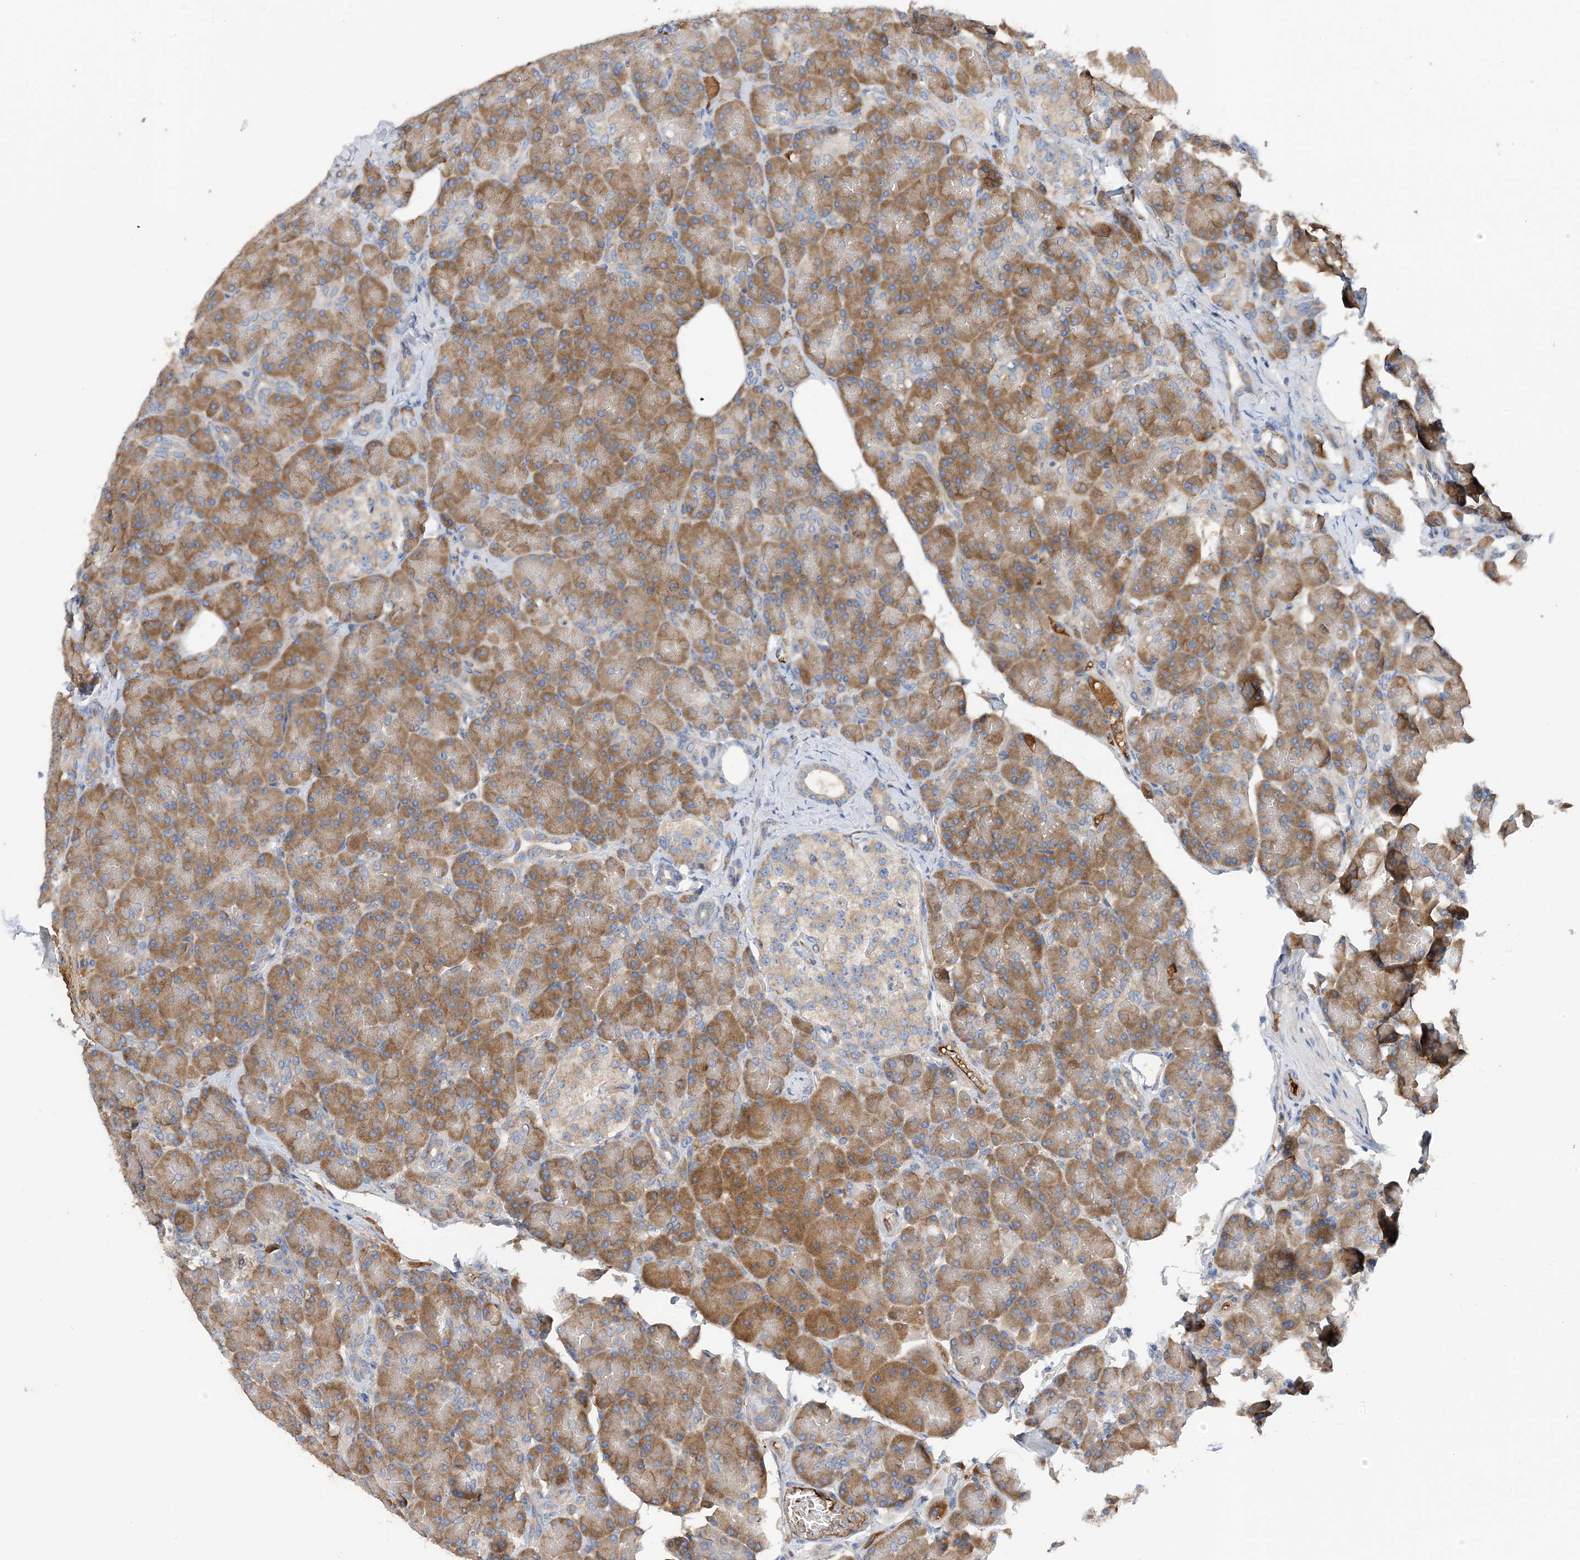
{"staining": {"intensity": "moderate", "quantity": ">75%", "location": "cytoplasmic/membranous"}, "tissue": "pancreas", "cell_type": "Exocrine glandular cells", "image_type": "normal", "snomed": [{"axis": "morphology", "description": "Normal tissue, NOS"}, {"axis": "topography", "description": "Pancreas"}], "caption": "Protein expression analysis of benign pancreas demonstrates moderate cytoplasmic/membranous positivity in approximately >75% of exocrine glandular cells.", "gene": "SLC5A11", "patient": {"sex": "female", "age": 43}}